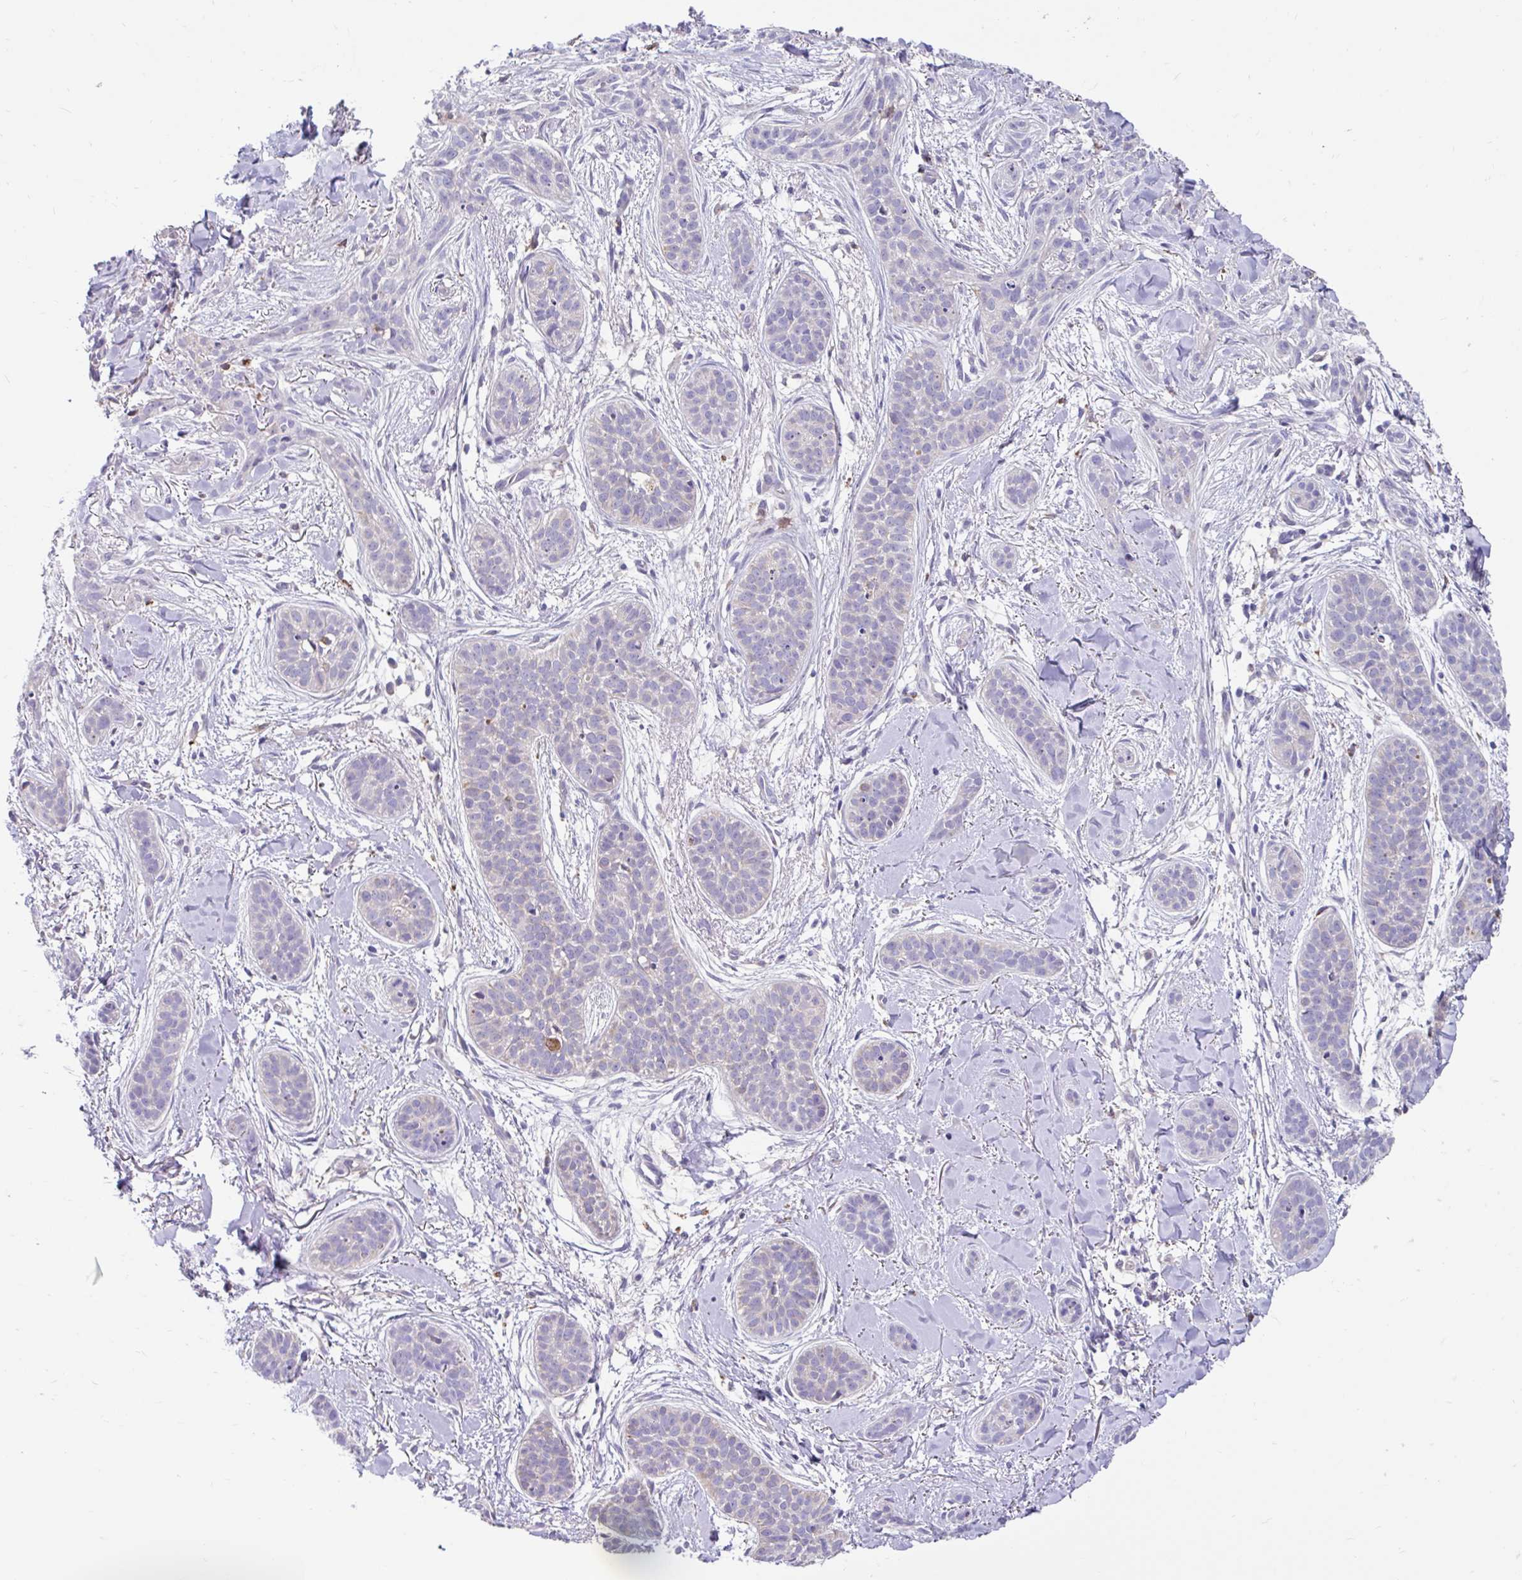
{"staining": {"intensity": "negative", "quantity": "none", "location": "none"}, "tissue": "skin cancer", "cell_type": "Tumor cells", "image_type": "cancer", "snomed": [{"axis": "morphology", "description": "Basal cell carcinoma"}, {"axis": "topography", "description": "Skin"}], "caption": "A micrograph of human skin cancer (basal cell carcinoma) is negative for staining in tumor cells.", "gene": "ZNF33A", "patient": {"sex": "male", "age": 52}}